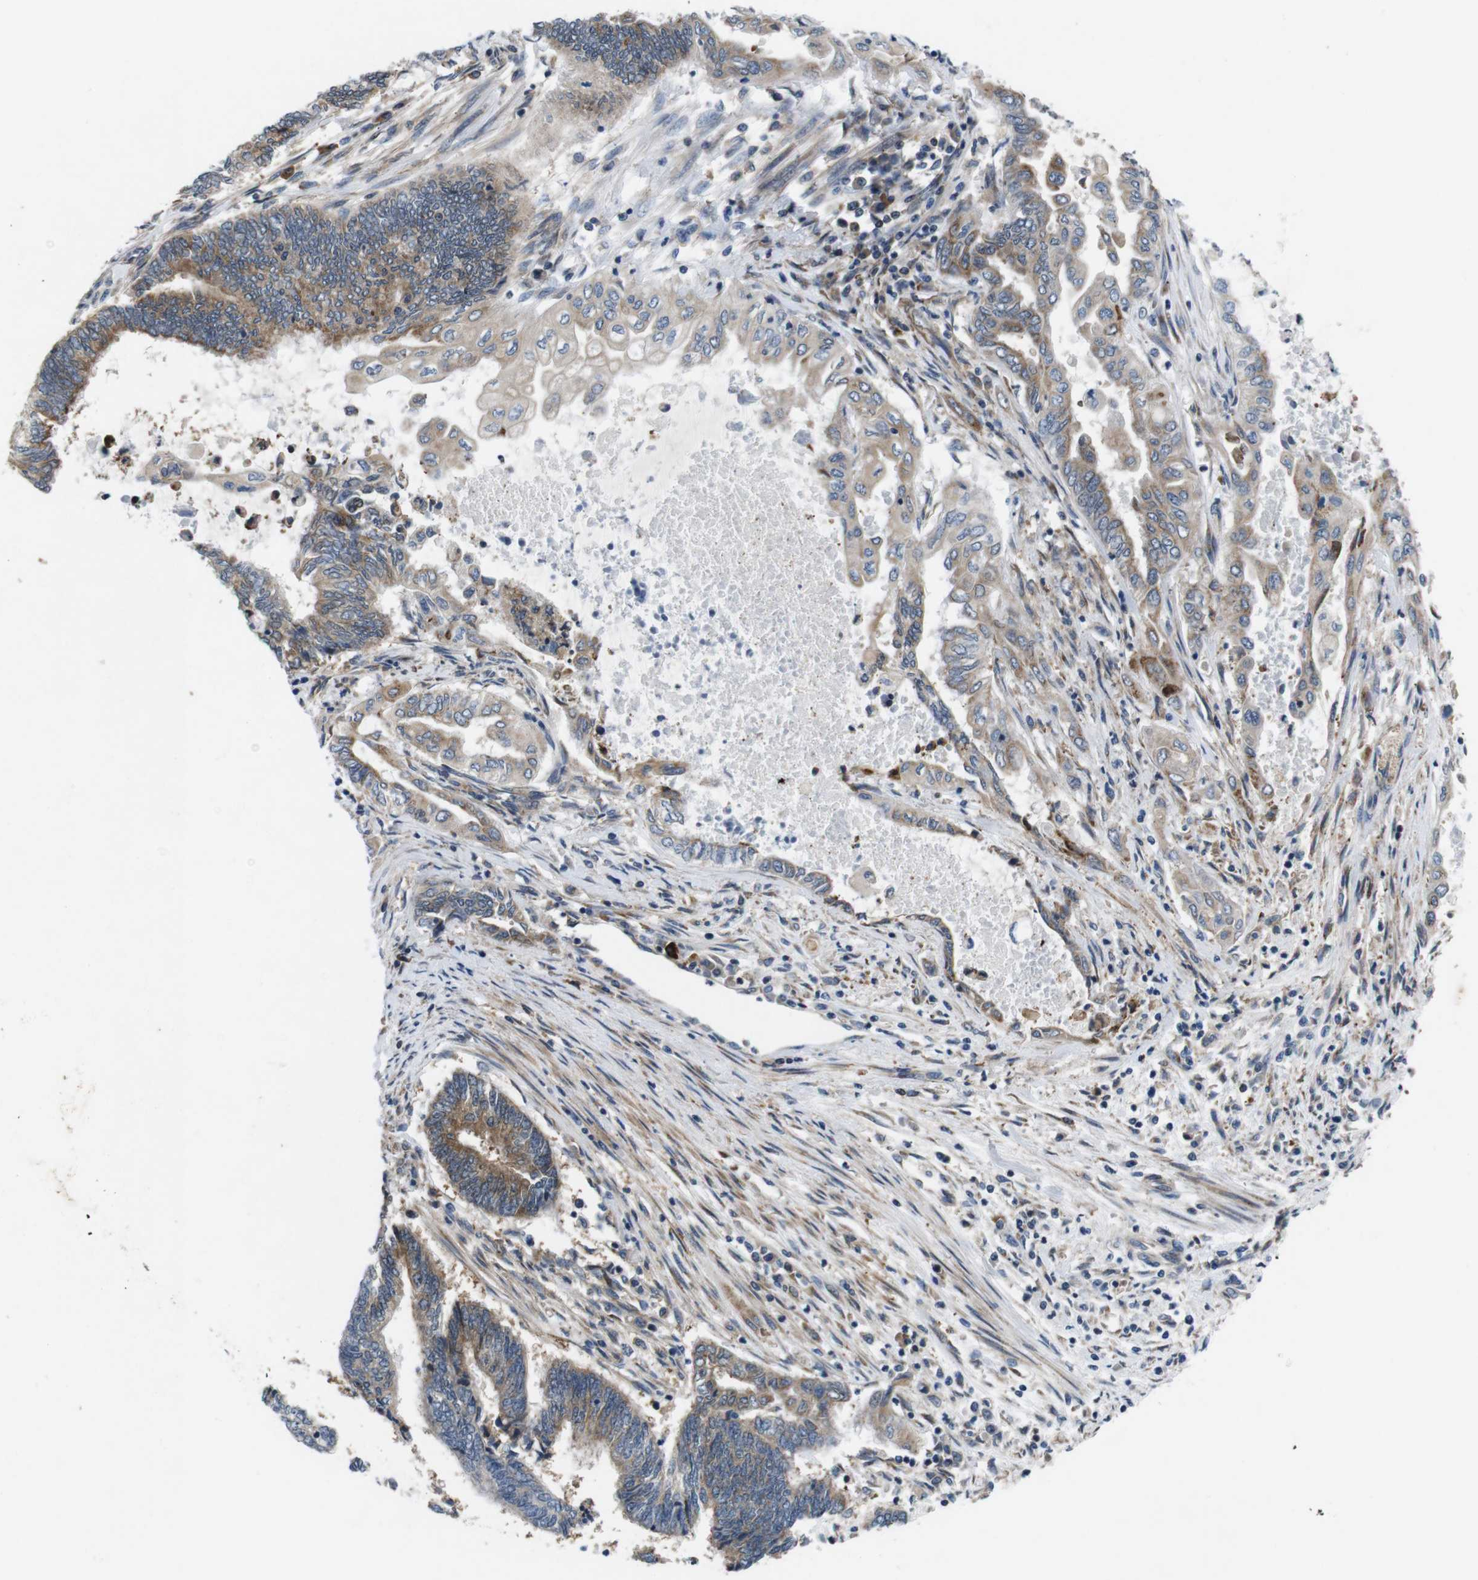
{"staining": {"intensity": "moderate", "quantity": ">75%", "location": "cytoplasmic/membranous"}, "tissue": "endometrial cancer", "cell_type": "Tumor cells", "image_type": "cancer", "snomed": [{"axis": "morphology", "description": "Adenocarcinoma, NOS"}, {"axis": "topography", "description": "Uterus"}, {"axis": "topography", "description": "Endometrium"}], "caption": "Endometrial cancer stained with a brown dye shows moderate cytoplasmic/membranous positive expression in about >75% of tumor cells.", "gene": "JAK1", "patient": {"sex": "female", "age": 70}}